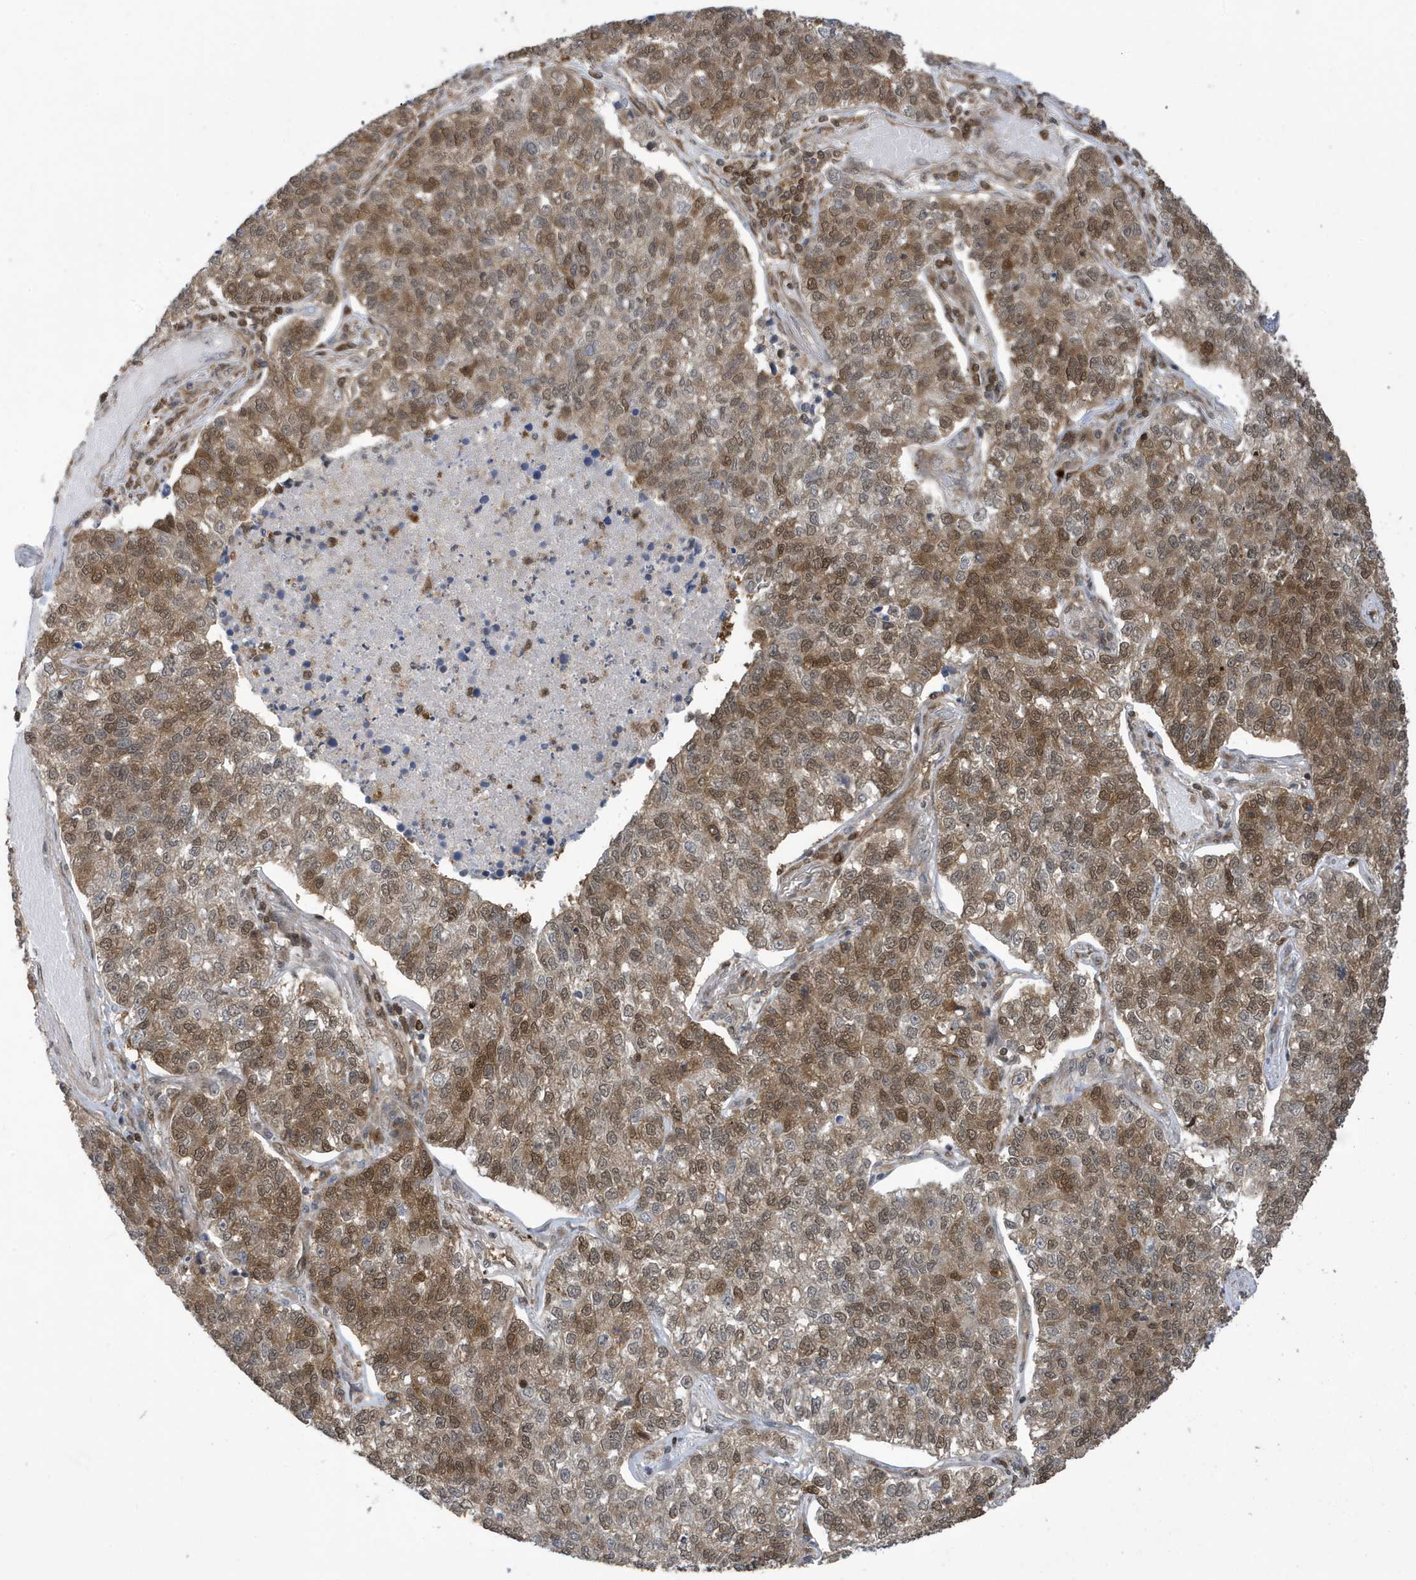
{"staining": {"intensity": "moderate", "quantity": ">75%", "location": "cytoplasmic/membranous,nuclear"}, "tissue": "lung cancer", "cell_type": "Tumor cells", "image_type": "cancer", "snomed": [{"axis": "morphology", "description": "Adenocarcinoma, NOS"}, {"axis": "topography", "description": "Lung"}], "caption": "Tumor cells exhibit medium levels of moderate cytoplasmic/membranous and nuclear staining in approximately >75% of cells in adenocarcinoma (lung).", "gene": "UBQLN1", "patient": {"sex": "male", "age": 49}}